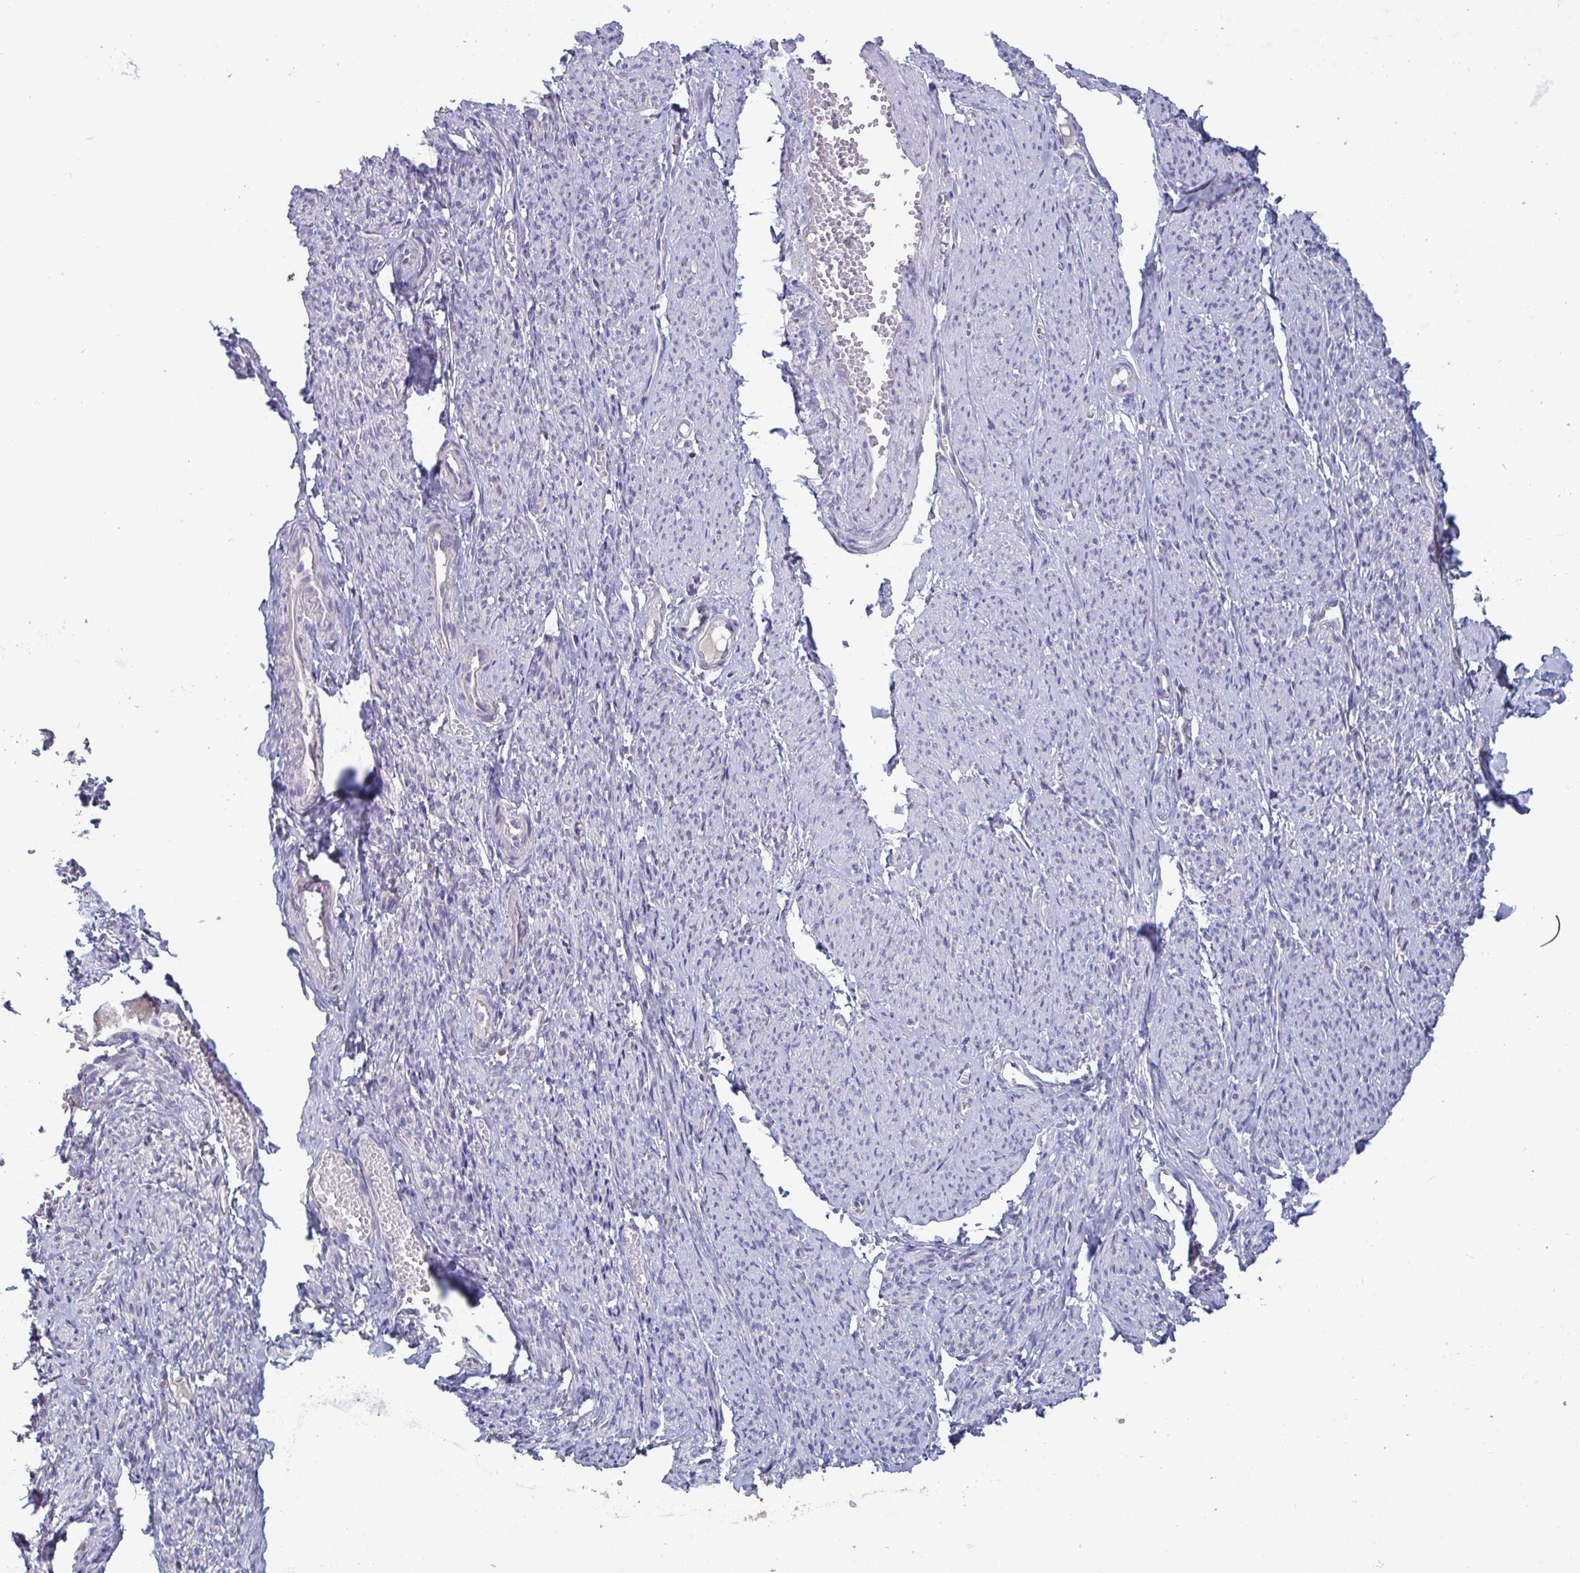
{"staining": {"intensity": "negative", "quantity": "none", "location": "none"}, "tissue": "smooth muscle", "cell_type": "Smooth muscle cells", "image_type": "normal", "snomed": [{"axis": "morphology", "description": "Normal tissue, NOS"}, {"axis": "topography", "description": "Smooth muscle"}], "caption": "IHC micrograph of benign human smooth muscle stained for a protein (brown), which reveals no expression in smooth muscle cells.", "gene": "GALNT13", "patient": {"sex": "female", "age": 65}}